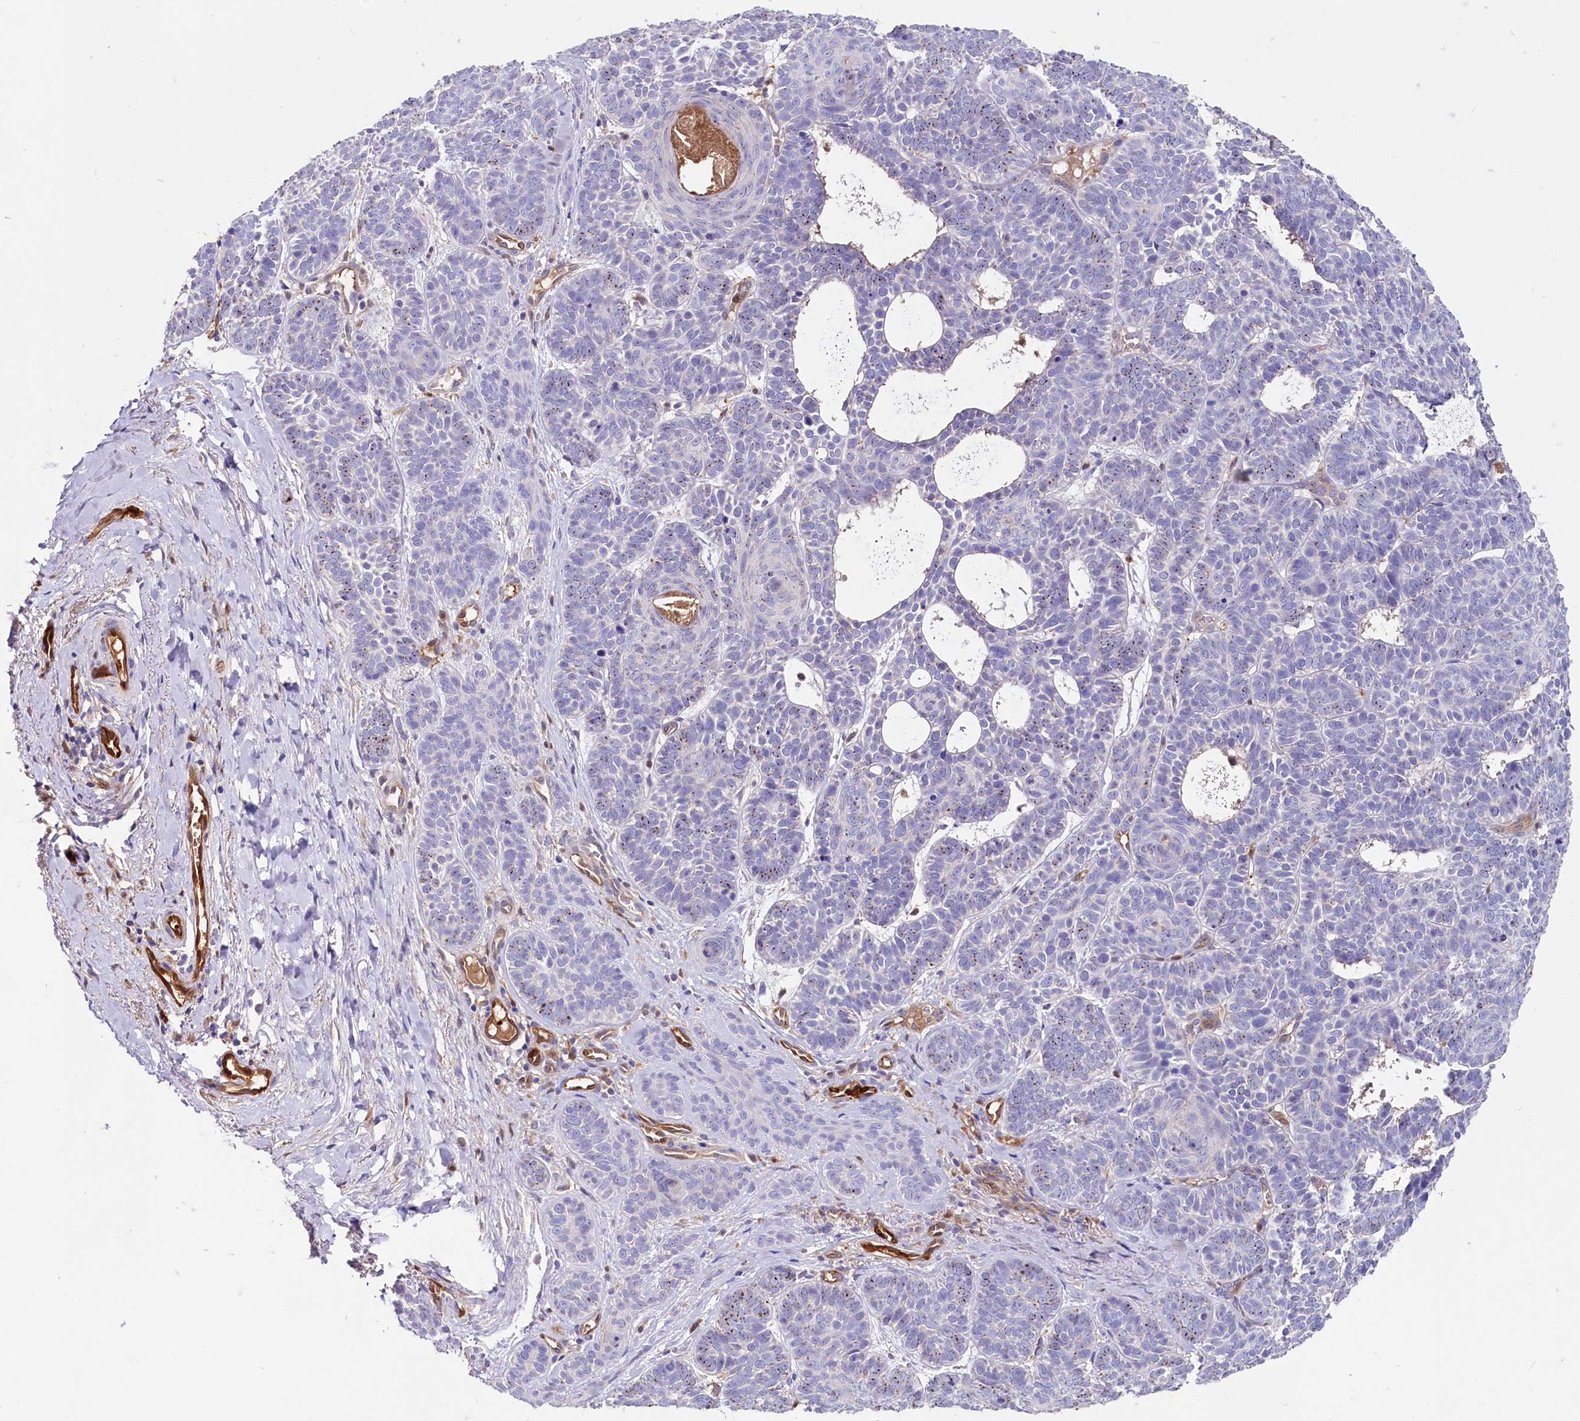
{"staining": {"intensity": "negative", "quantity": "none", "location": "none"}, "tissue": "skin cancer", "cell_type": "Tumor cells", "image_type": "cancer", "snomed": [{"axis": "morphology", "description": "Basal cell carcinoma"}, {"axis": "topography", "description": "Skin"}], "caption": "Basal cell carcinoma (skin) stained for a protein using immunohistochemistry (IHC) demonstrates no expression tumor cells.", "gene": "IL17RD", "patient": {"sex": "male", "age": 85}}